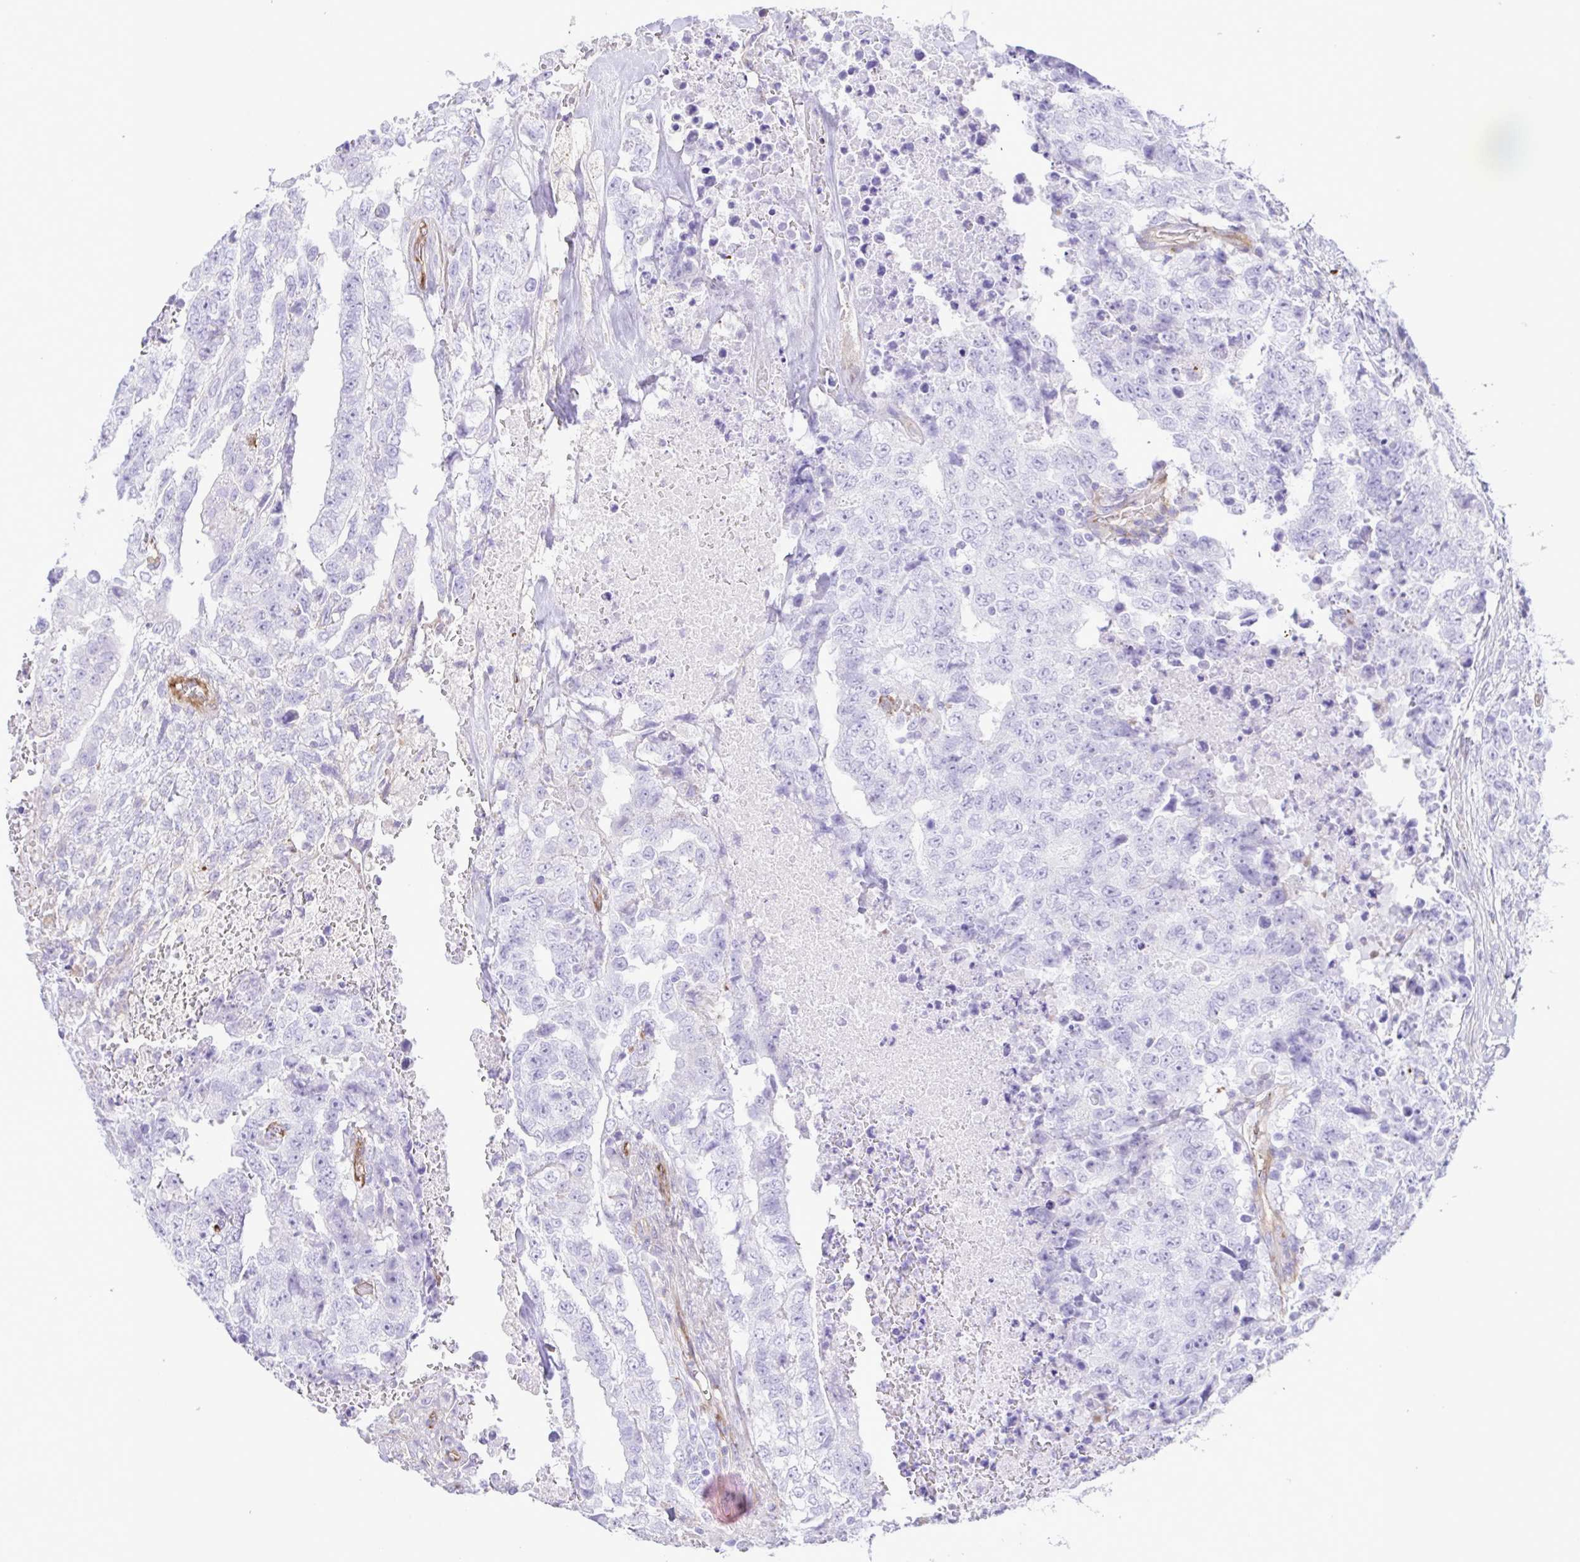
{"staining": {"intensity": "negative", "quantity": "none", "location": "none"}, "tissue": "testis cancer", "cell_type": "Tumor cells", "image_type": "cancer", "snomed": [{"axis": "morphology", "description": "Carcinoma, Embryonal, NOS"}, {"axis": "topography", "description": "Testis"}], "caption": "This is a histopathology image of immunohistochemistry (IHC) staining of embryonal carcinoma (testis), which shows no expression in tumor cells. (DAB (3,3'-diaminobenzidine) IHC with hematoxylin counter stain).", "gene": "FLT1", "patient": {"sex": "male", "age": 24}}